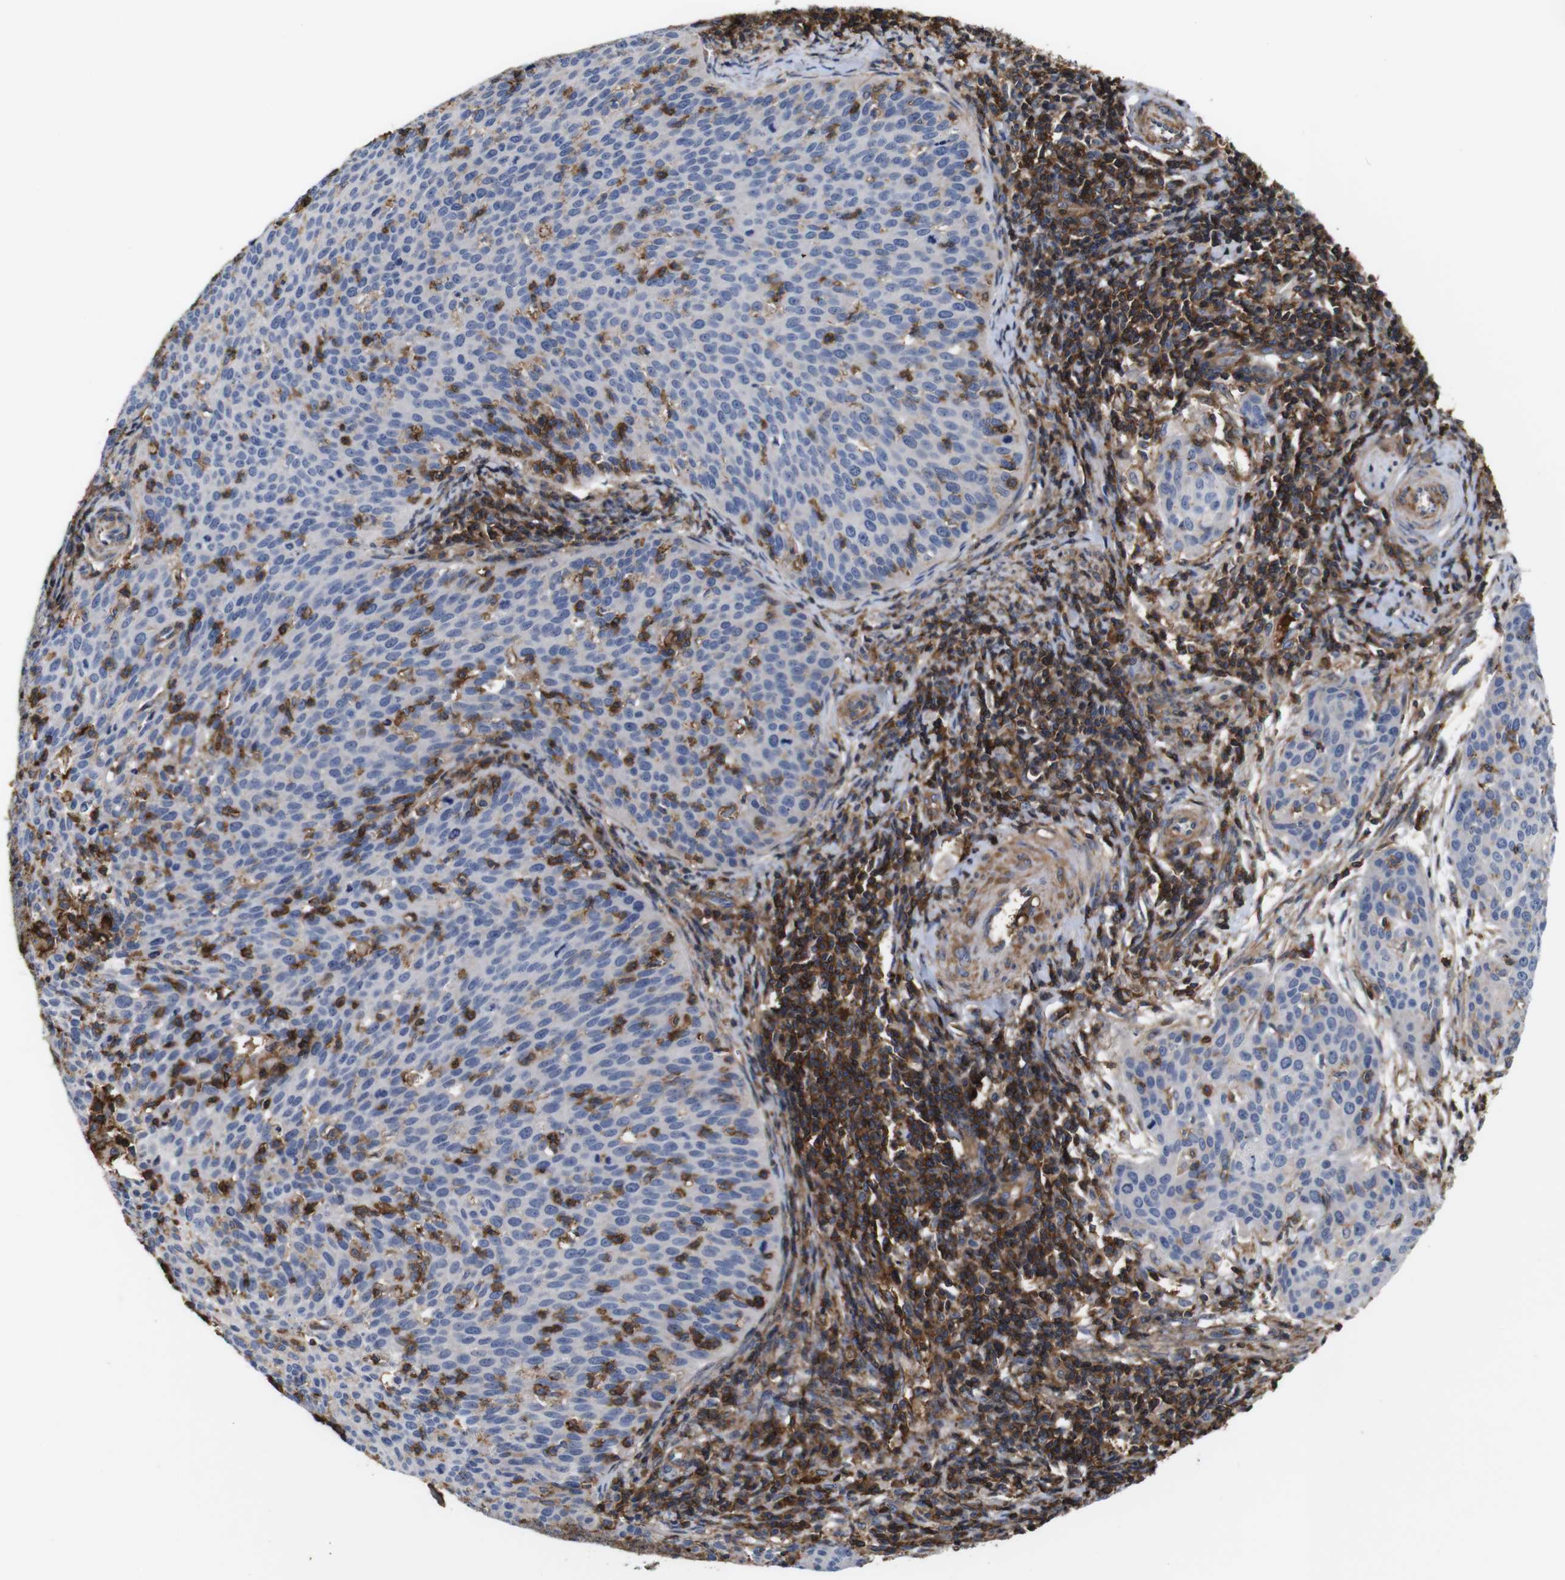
{"staining": {"intensity": "negative", "quantity": "none", "location": "none"}, "tissue": "cervical cancer", "cell_type": "Tumor cells", "image_type": "cancer", "snomed": [{"axis": "morphology", "description": "Squamous cell carcinoma, NOS"}, {"axis": "topography", "description": "Cervix"}], "caption": "DAB immunohistochemical staining of squamous cell carcinoma (cervical) displays no significant staining in tumor cells.", "gene": "PI4KA", "patient": {"sex": "female", "age": 38}}